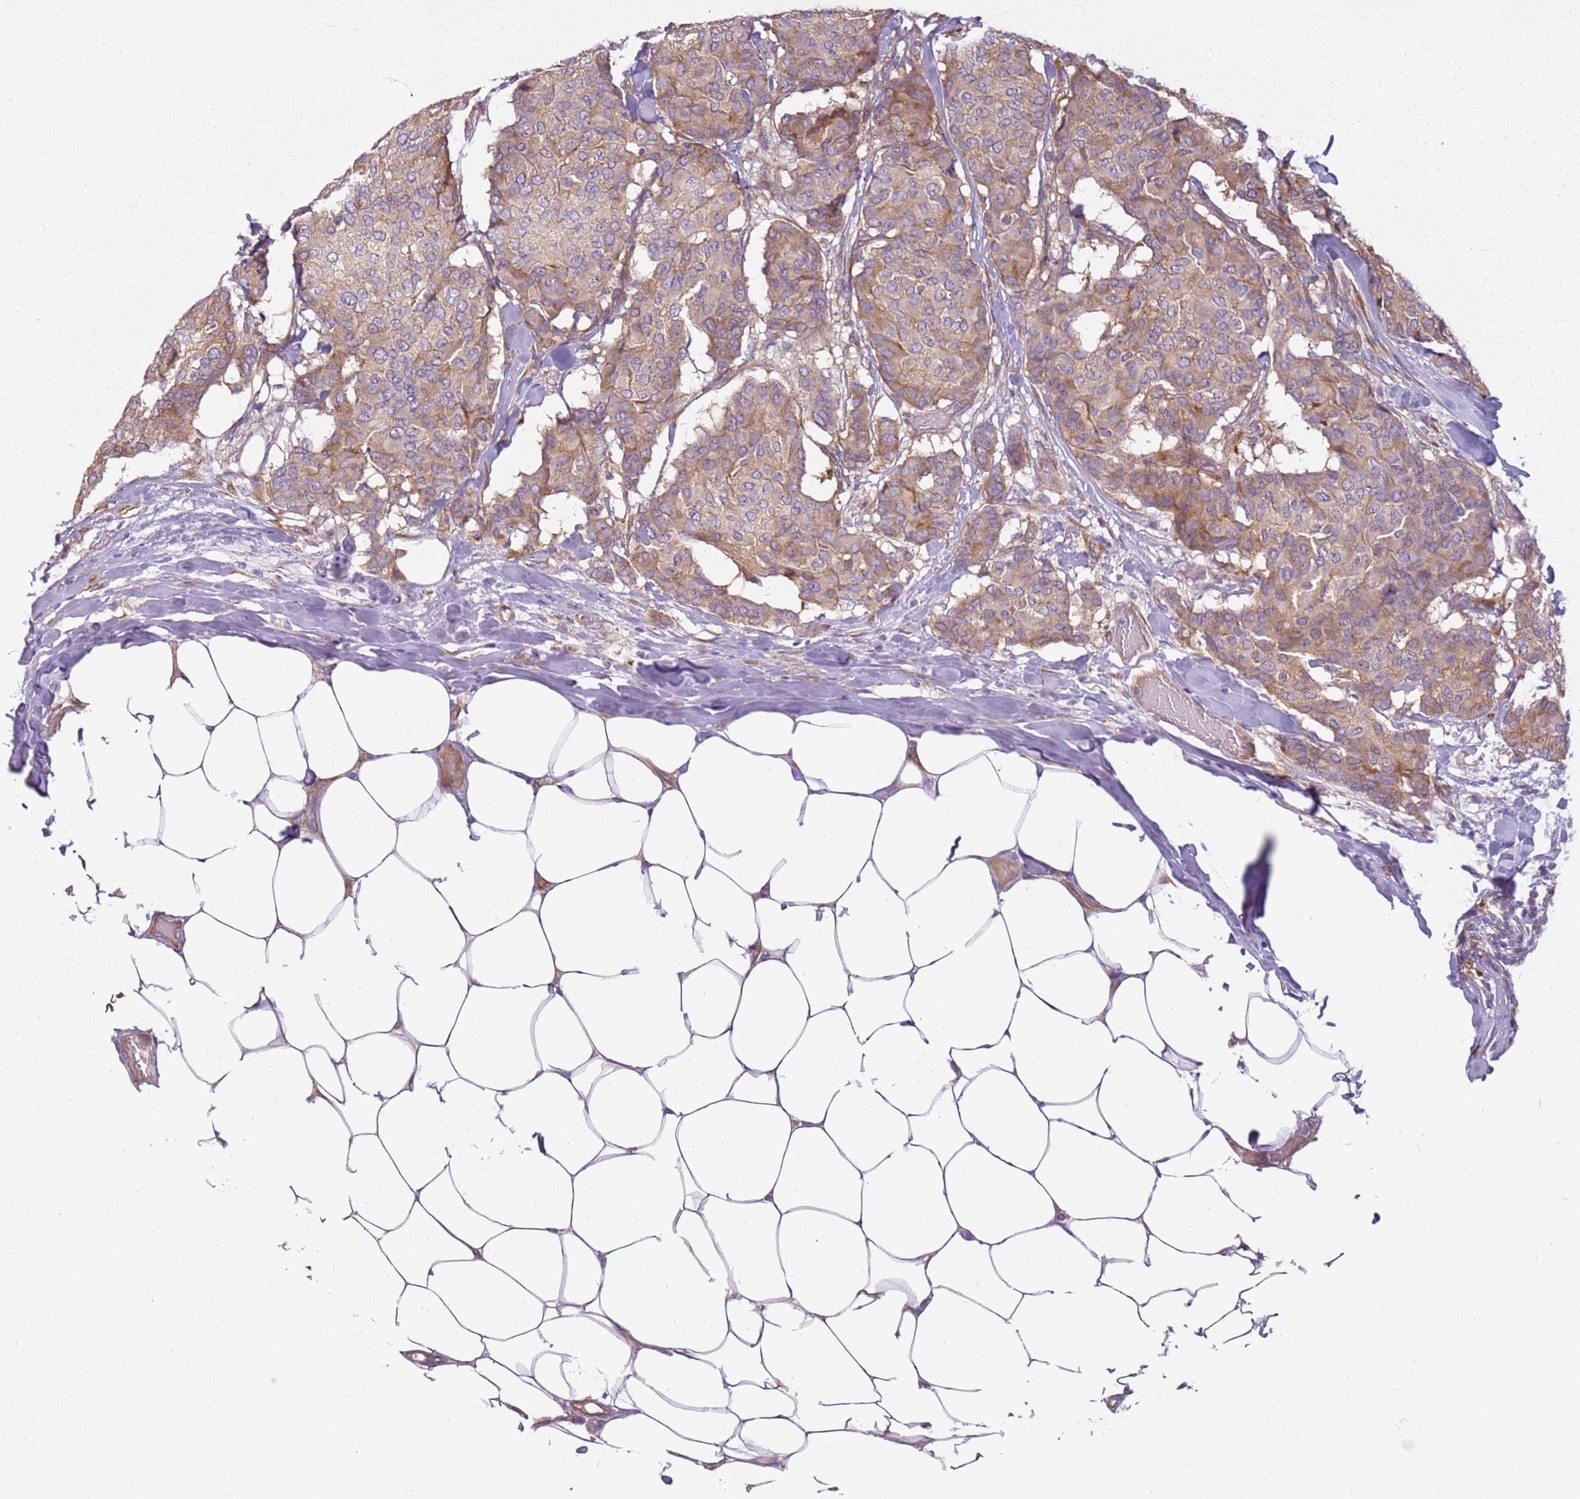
{"staining": {"intensity": "weak", "quantity": ">75%", "location": "cytoplasmic/membranous"}, "tissue": "breast cancer", "cell_type": "Tumor cells", "image_type": "cancer", "snomed": [{"axis": "morphology", "description": "Duct carcinoma"}, {"axis": "topography", "description": "Breast"}], "caption": "Immunohistochemistry of human breast cancer demonstrates low levels of weak cytoplasmic/membranous expression in approximately >75% of tumor cells. (IHC, brightfield microscopy, high magnification).", "gene": "RPS28", "patient": {"sex": "female", "age": 75}}